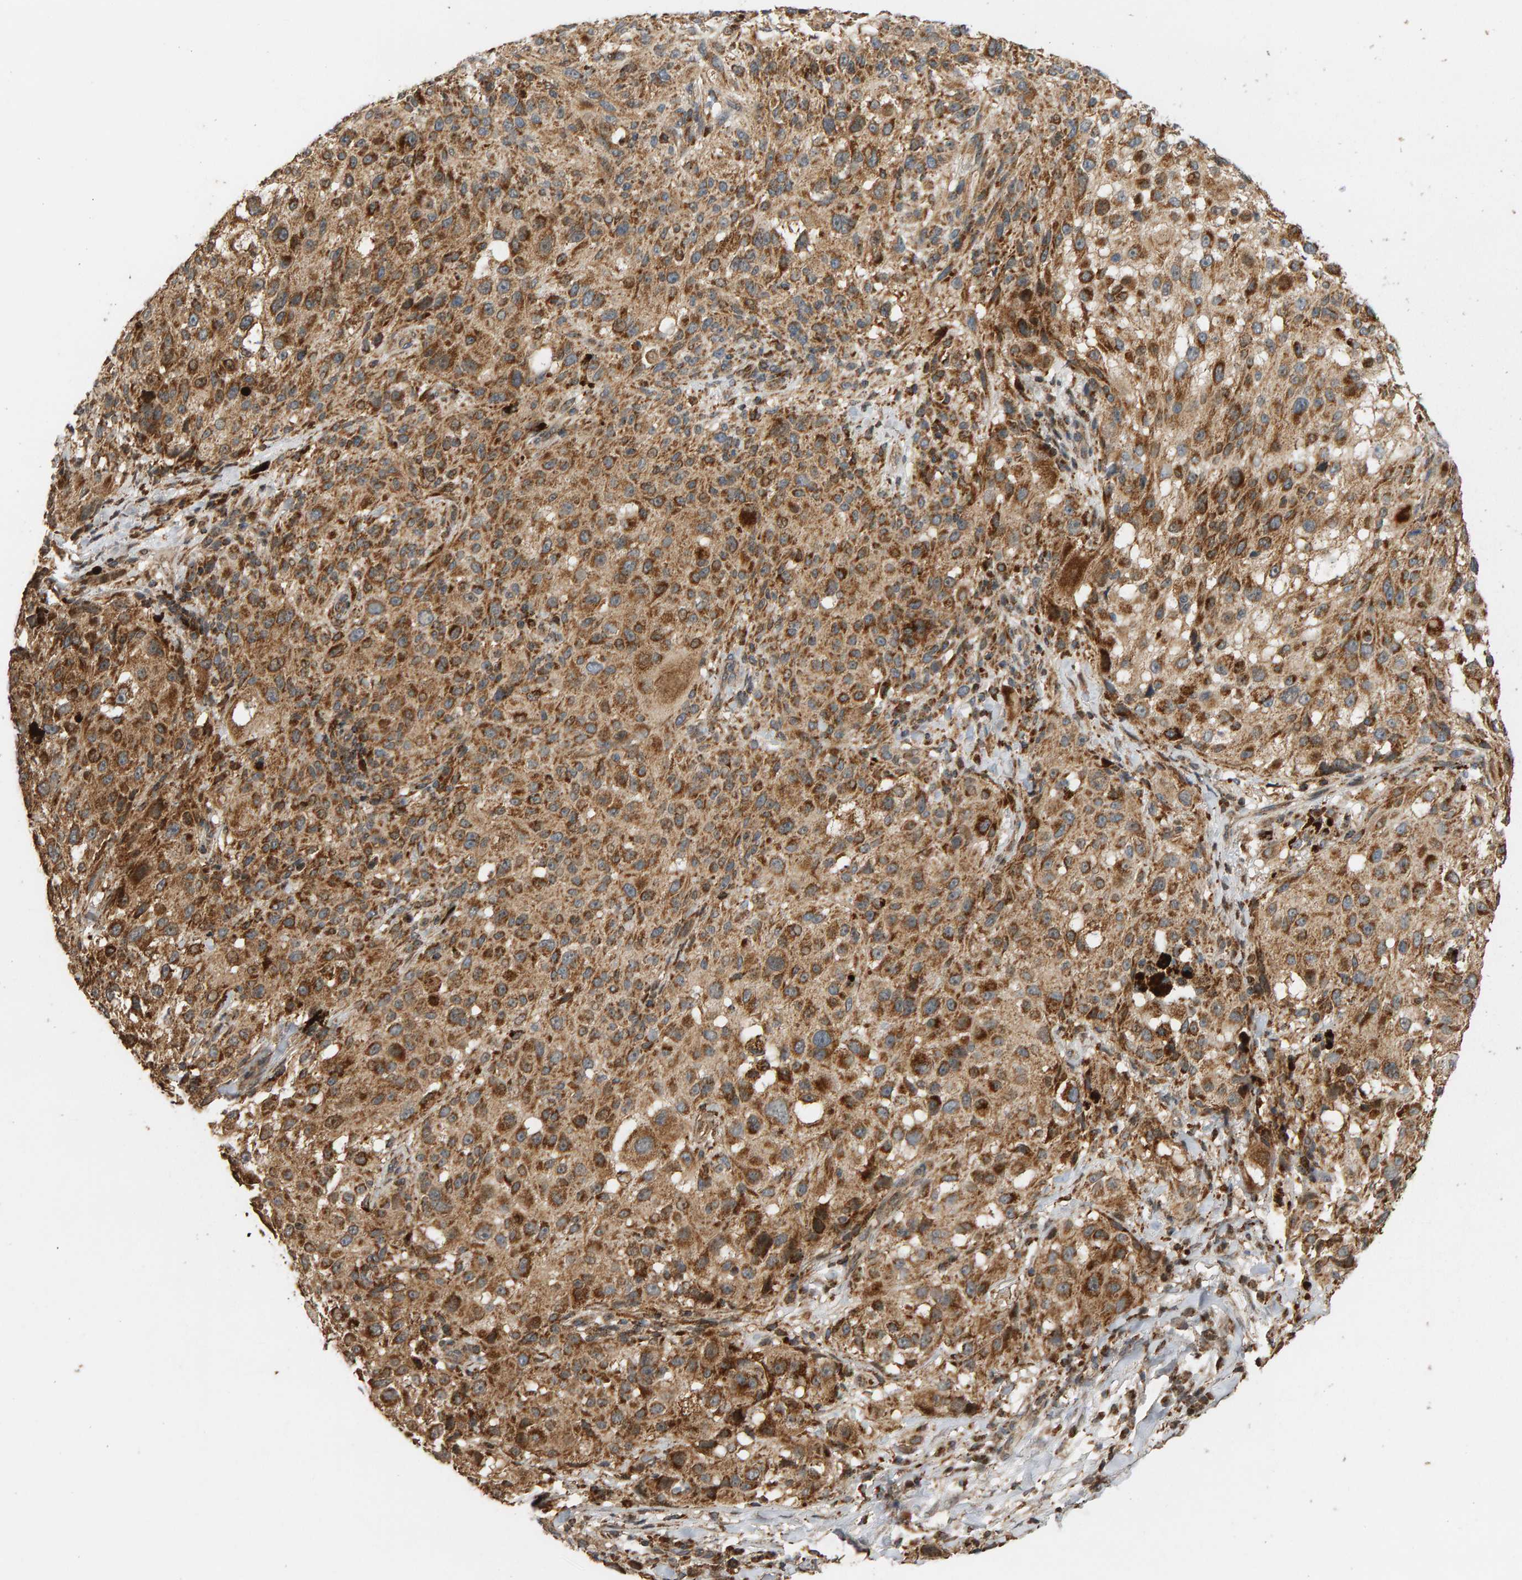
{"staining": {"intensity": "strong", "quantity": ">75%", "location": "cytoplasmic/membranous"}, "tissue": "melanoma", "cell_type": "Tumor cells", "image_type": "cancer", "snomed": [{"axis": "morphology", "description": "Necrosis, NOS"}, {"axis": "morphology", "description": "Malignant melanoma, NOS"}, {"axis": "topography", "description": "Skin"}], "caption": "Strong cytoplasmic/membranous protein positivity is seen in about >75% of tumor cells in malignant melanoma.", "gene": "GSTK1", "patient": {"sex": "female", "age": 87}}